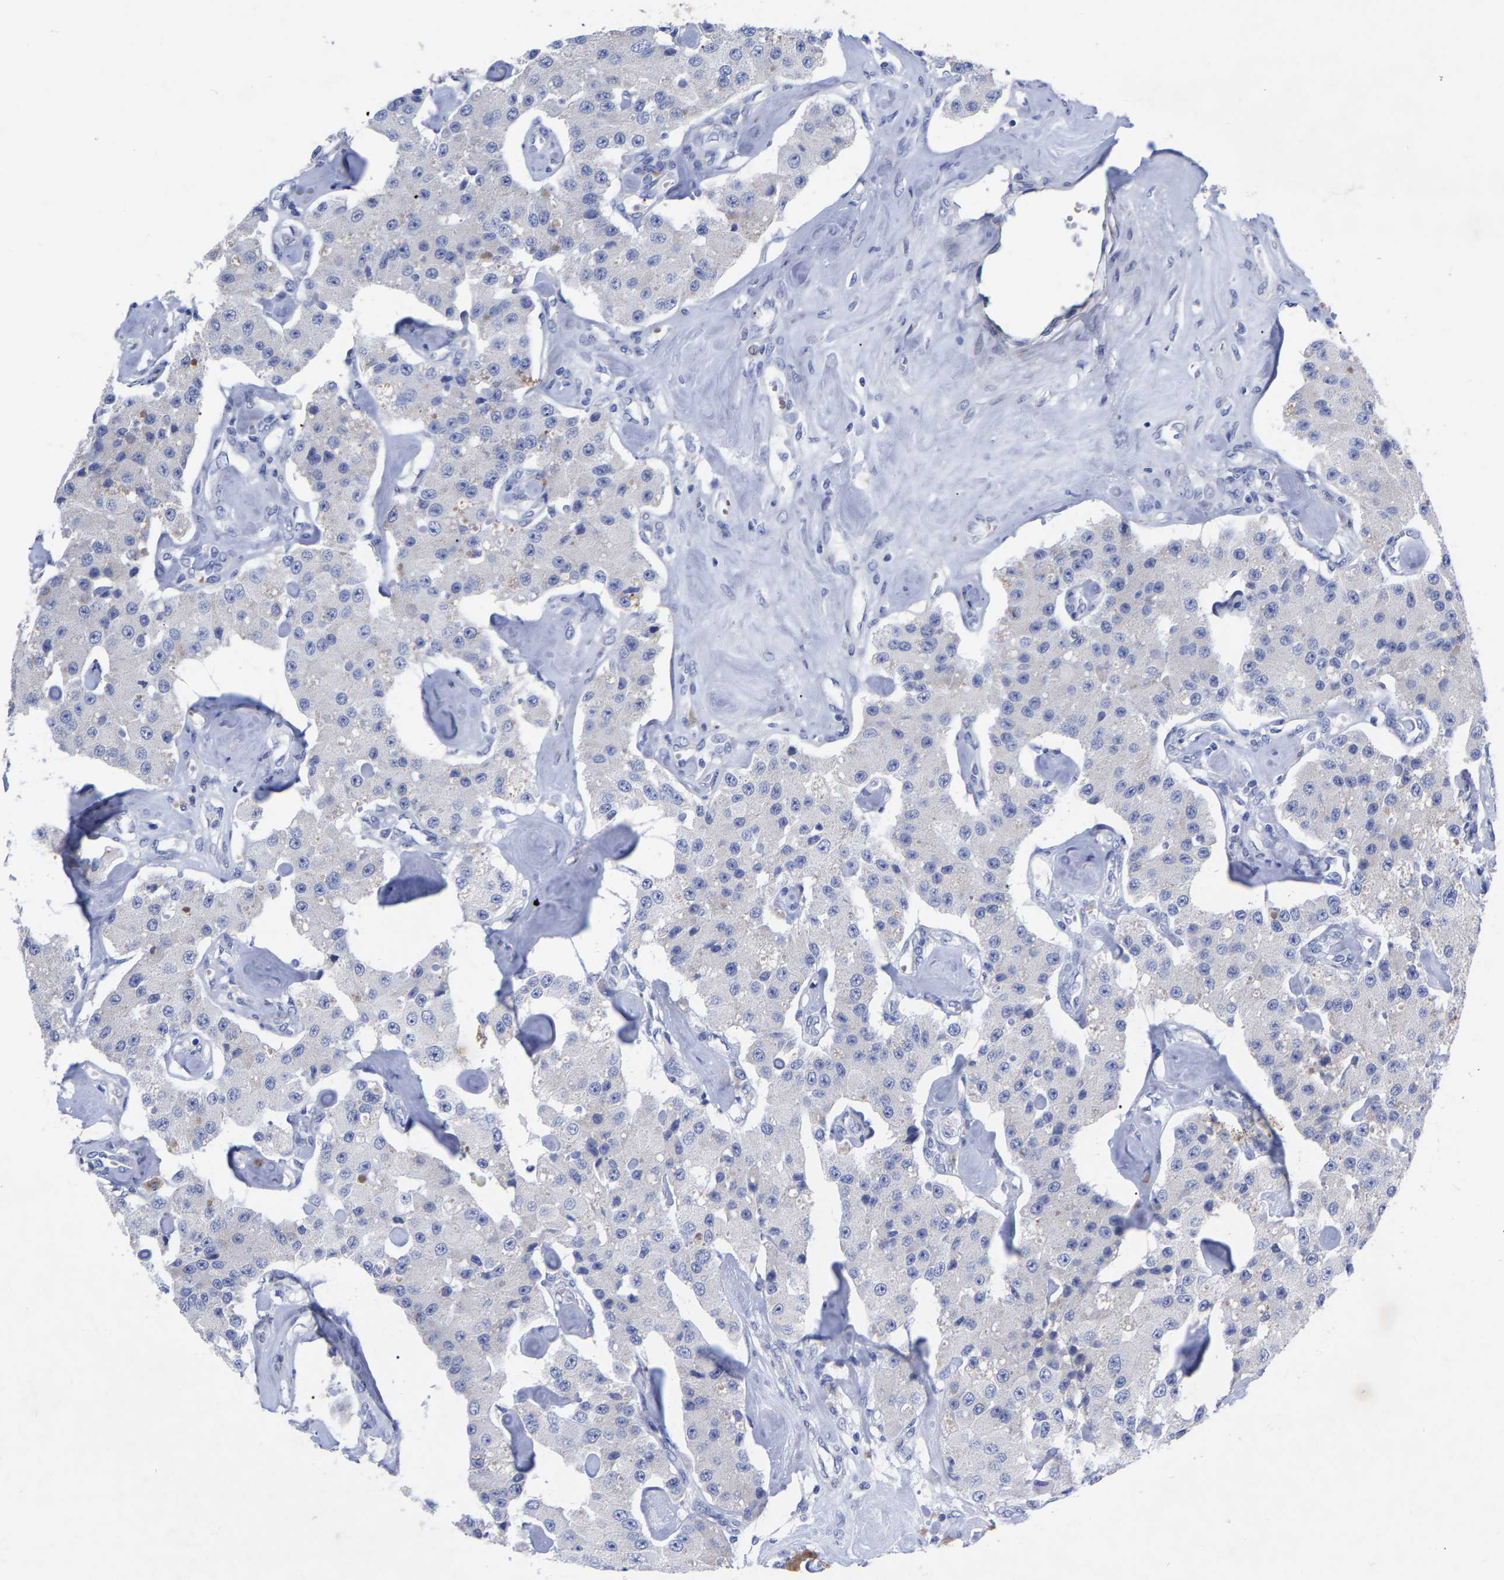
{"staining": {"intensity": "negative", "quantity": "none", "location": "none"}, "tissue": "carcinoid", "cell_type": "Tumor cells", "image_type": "cancer", "snomed": [{"axis": "morphology", "description": "Carcinoid, malignant, NOS"}, {"axis": "topography", "description": "Pancreas"}], "caption": "The photomicrograph displays no staining of tumor cells in carcinoid.", "gene": "GDF3", "patient": {"sex": "male", "age": 41}}